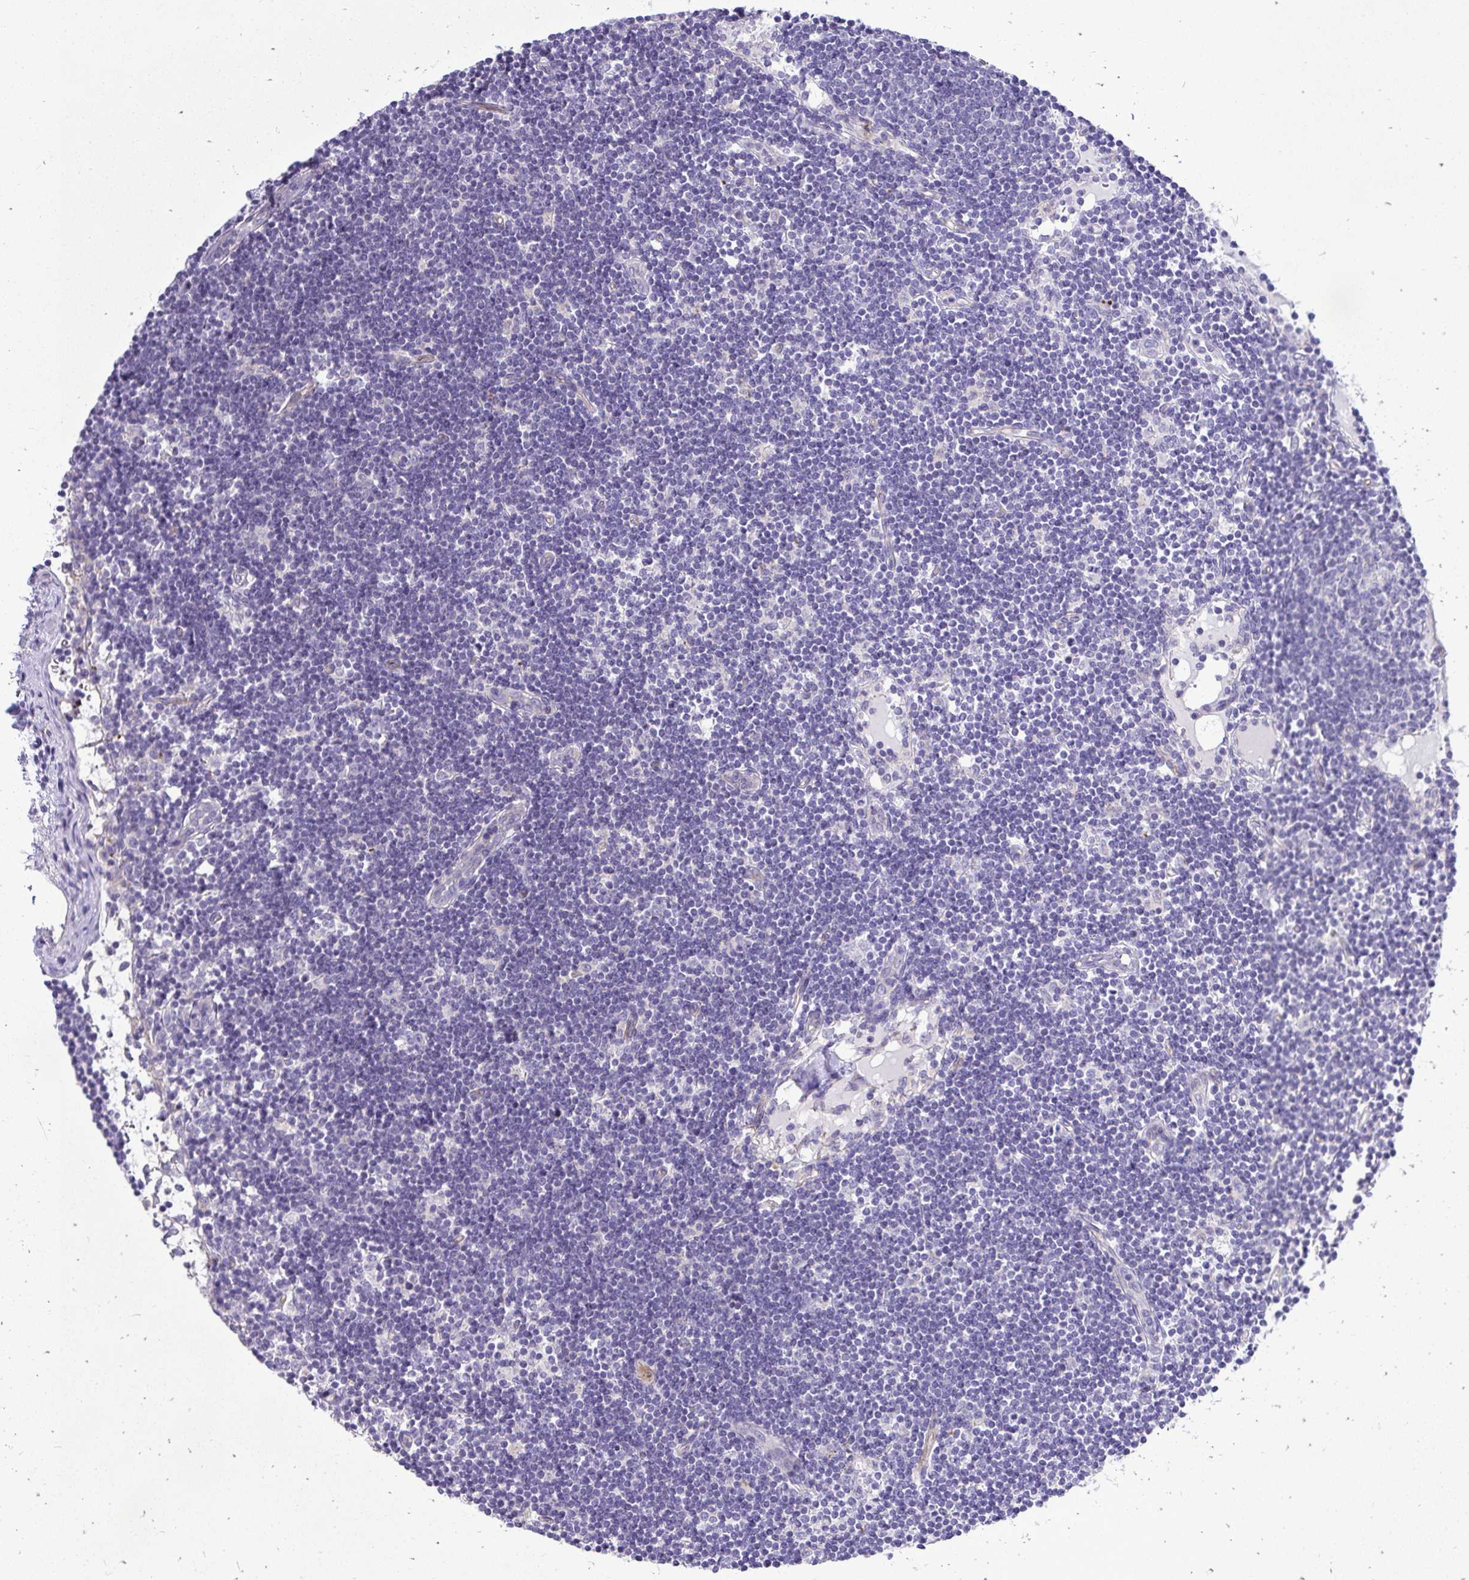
{"staining": {"intensity": "negative", "quantity": "none", "location": "none"}, "tissue": "lymph node", "cell_type": "Germinal center cells", "image_type": "normal", "snomed": [{"axis": "morphology", "description": "Normal tissue, NOS"}, {"axis": "topography", "description": "Lymph node"}], "caption": "The image shows no staining of germinal center cells in normal lymph node.", "gene": "PELI3", "patient": {"sex": "female", "age": 65}}